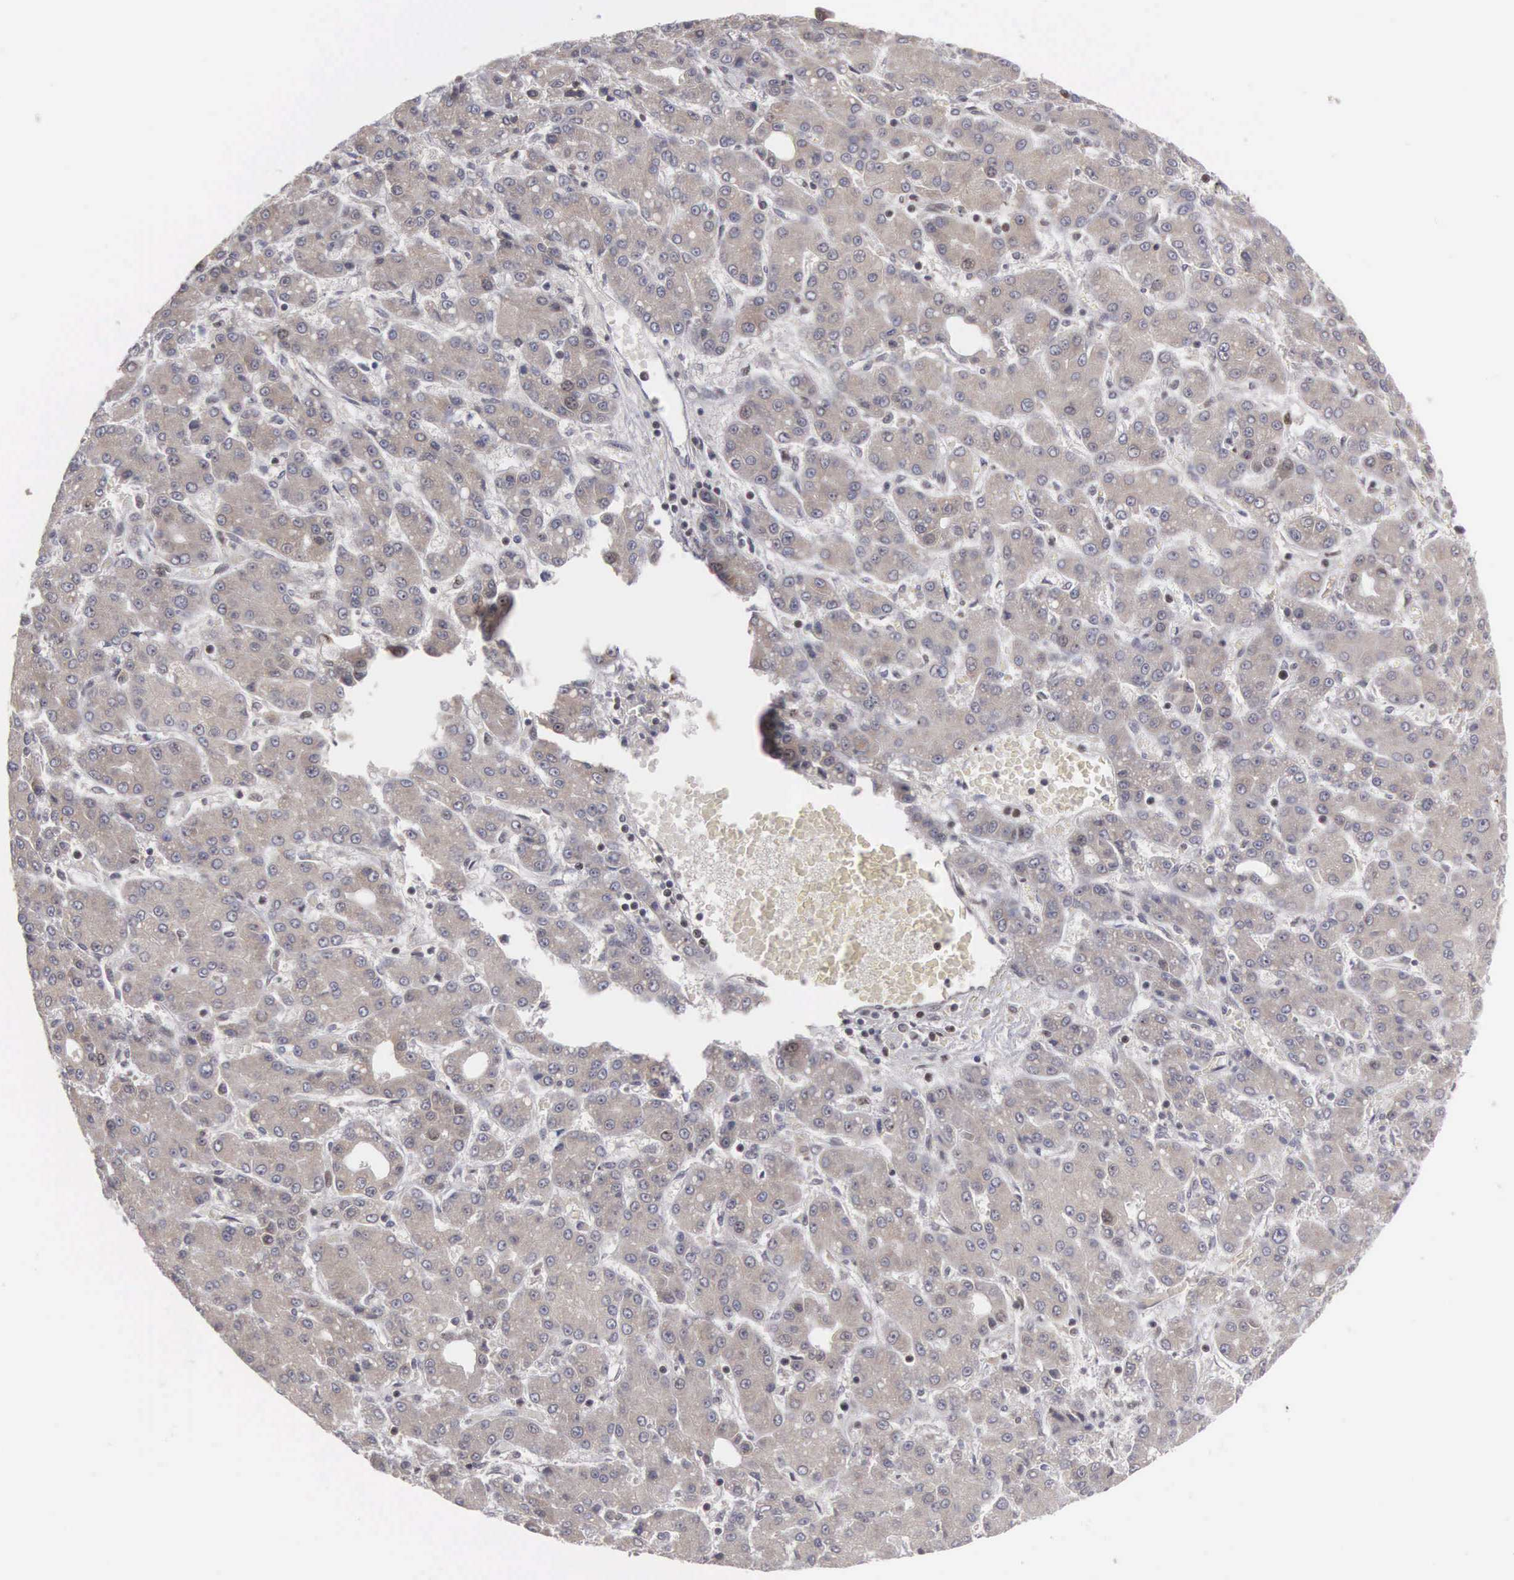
{"staining": {"intensity": "weak", "quantity": ">75%", "location": "cytoplasmic/membranous,nuclear"}, "tissue": "liver cancer", "cell_type": "Tumor cells", "image_type": "cancer", "snomed": [{"axis": "morphology", "description": "Carcinoma, Hepatocellular, NOS"}, {"axis": "topography", "description": "Liver"}], "caption": "Immunohistochemical staining of liver cancer reveals low levels of weak cytoplasmic/membranous and nuclear staining in approximately >75% of tumor cells.", "gene": "AMN", "patient": {"sex": "male", "age": 69}}